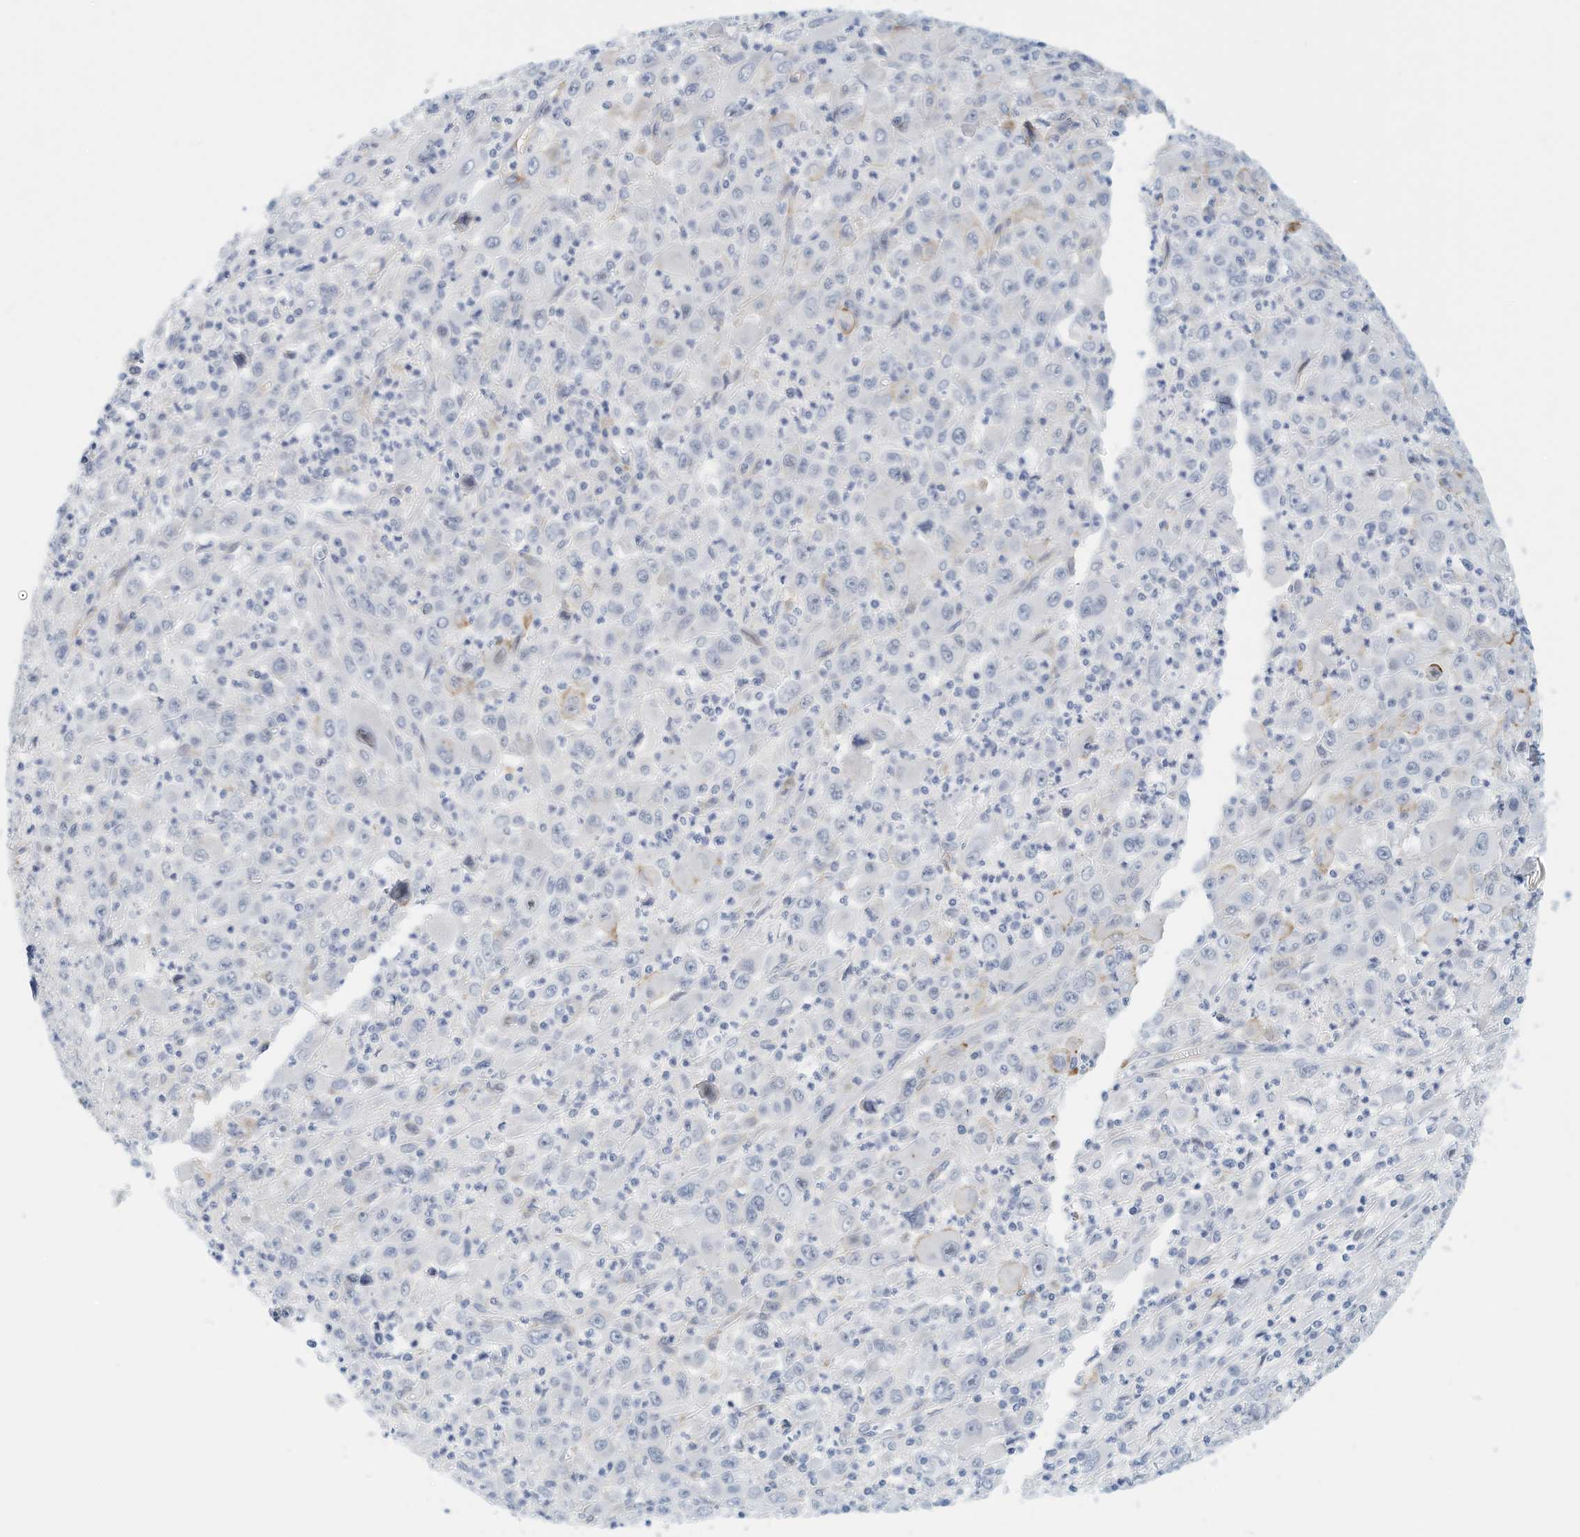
{"staining": {"intensity": "negative", "quantity": "none", "location": "none"}, "tissue": "melanoma", "cell_type": "Tumor cells", "image_type": "cancer", "snomed": [{"axis": "morphology", "description": "Malignant melanoma, Metastatic site"}, {"axis": "topography", "description": "Skin"}], "caption": "This is an IHC photomicrograph of melanoma. There is no expression in tumor cells.", "gene": "ARHGAP28", "patient": {"sex": "female", "age": 56}}